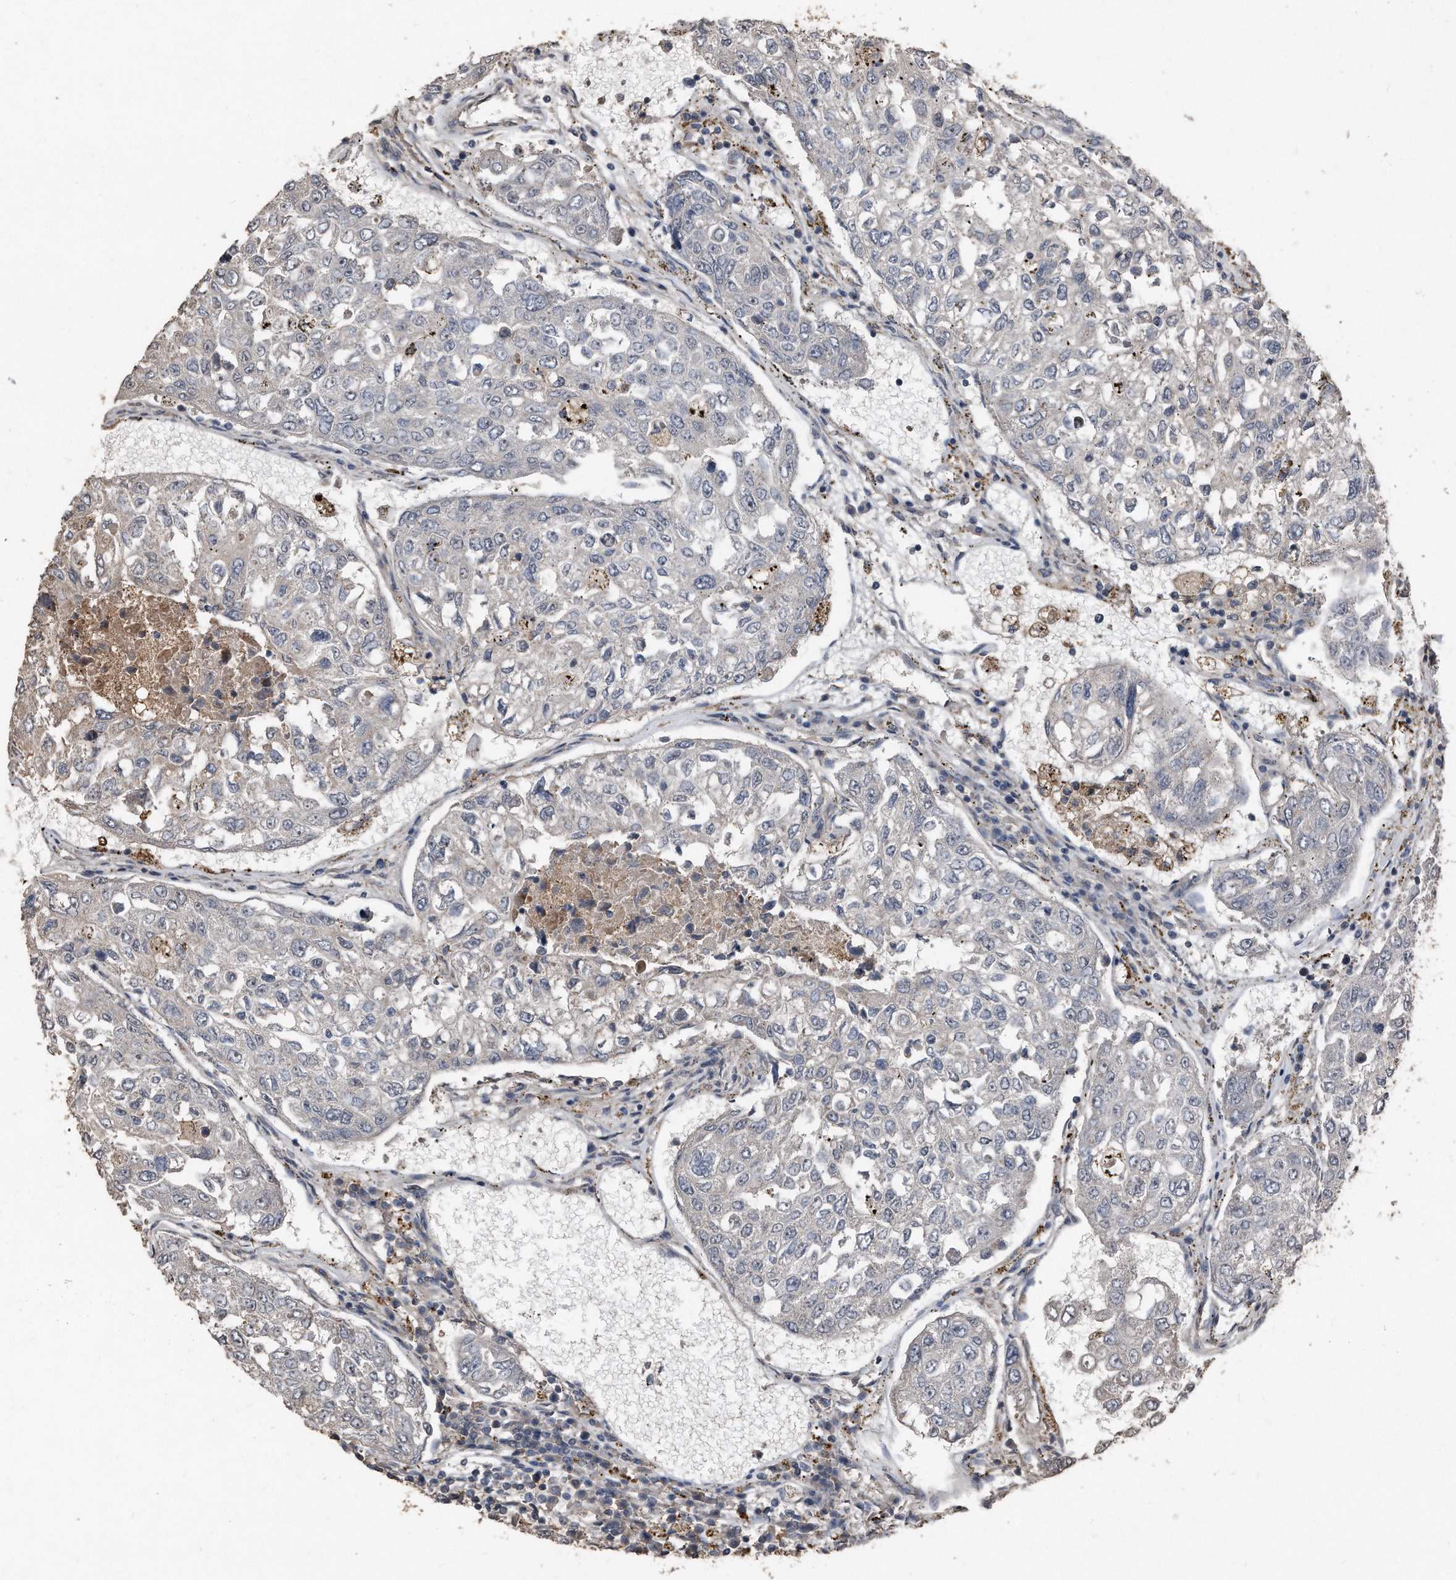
{"staining": {"intensity": "negative", "quantity": "none", "location": "none"}, "tissue": "urothelial cancer", "cell_type": "Tumor cells", "image_type": "cancer", "snomed": [{"axis": "morphology", "description": "Urothelial carcinoma, High grade"}, {"axis": "topography", "description": "Lymph node"}, {"axis": "topography", "description": "Urinary bladder"}], "caption": "Urothelial cancer stained for a protein using IHC demonstrates no staining tumor cells.", "gene": "ANKRD10", "patient": {"sex": "male", "age": 51}}